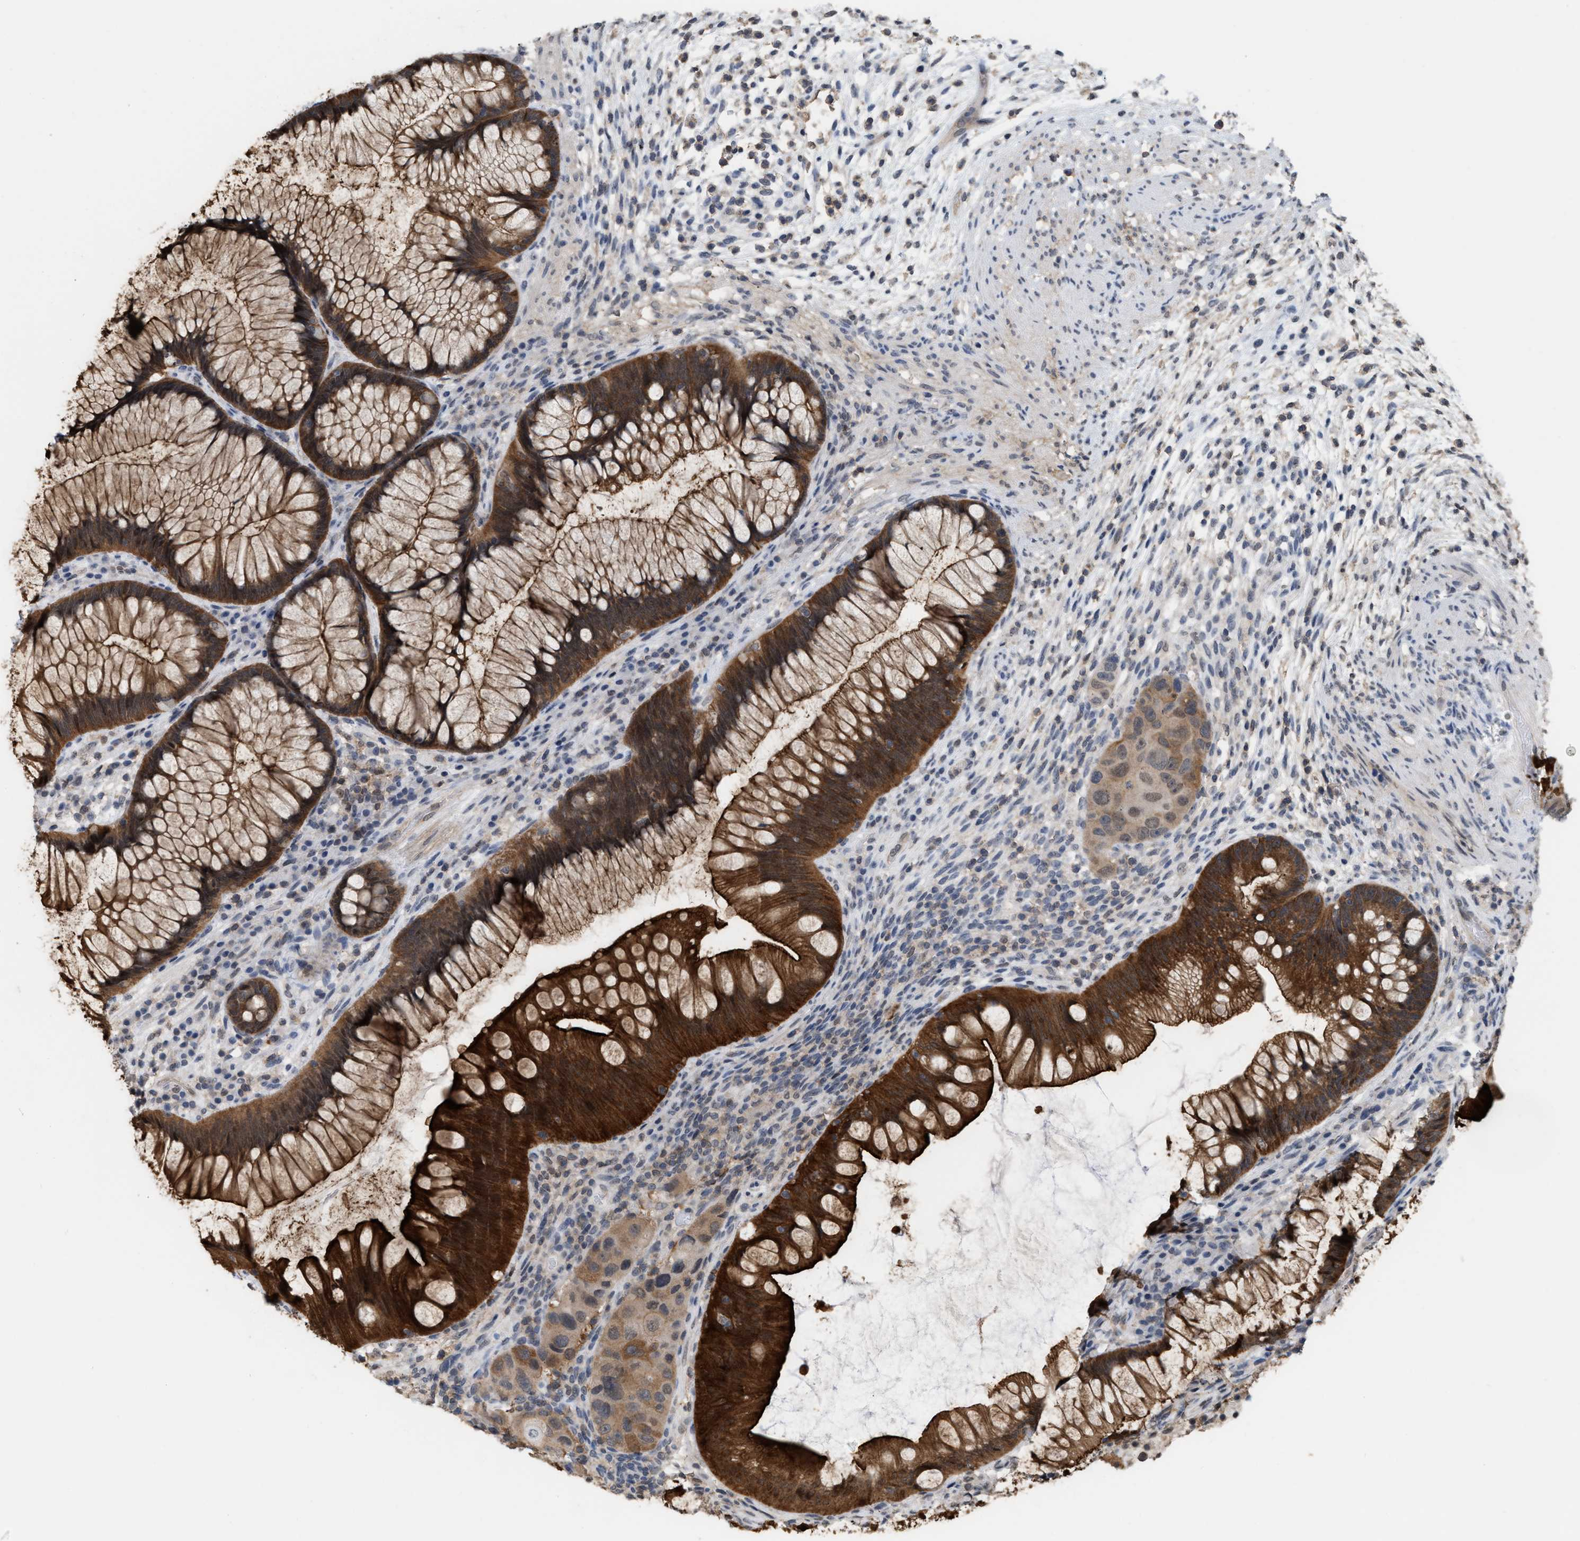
{"staining": {"intensity": "strong", "quantity": ">75%", "location": "cytoplasmic/membranous,nuclear"}, "tissue": "rectum", "cell_type": "Glandular cells", "image_type": "normal", "snomed": [{"axis": "morphology", "description": "Normal tissue, NOS"}, {"axis": "topography", "description": "Rectum"}], "caption": "Rectum stained with immunohistochemistry demonstrates strong cytoplasmic/membranous,nuclear positivity in about >75% of glandular cells.", "gene": "BAIAP2L1", "patient": {"sex": "male", "age": 51}}